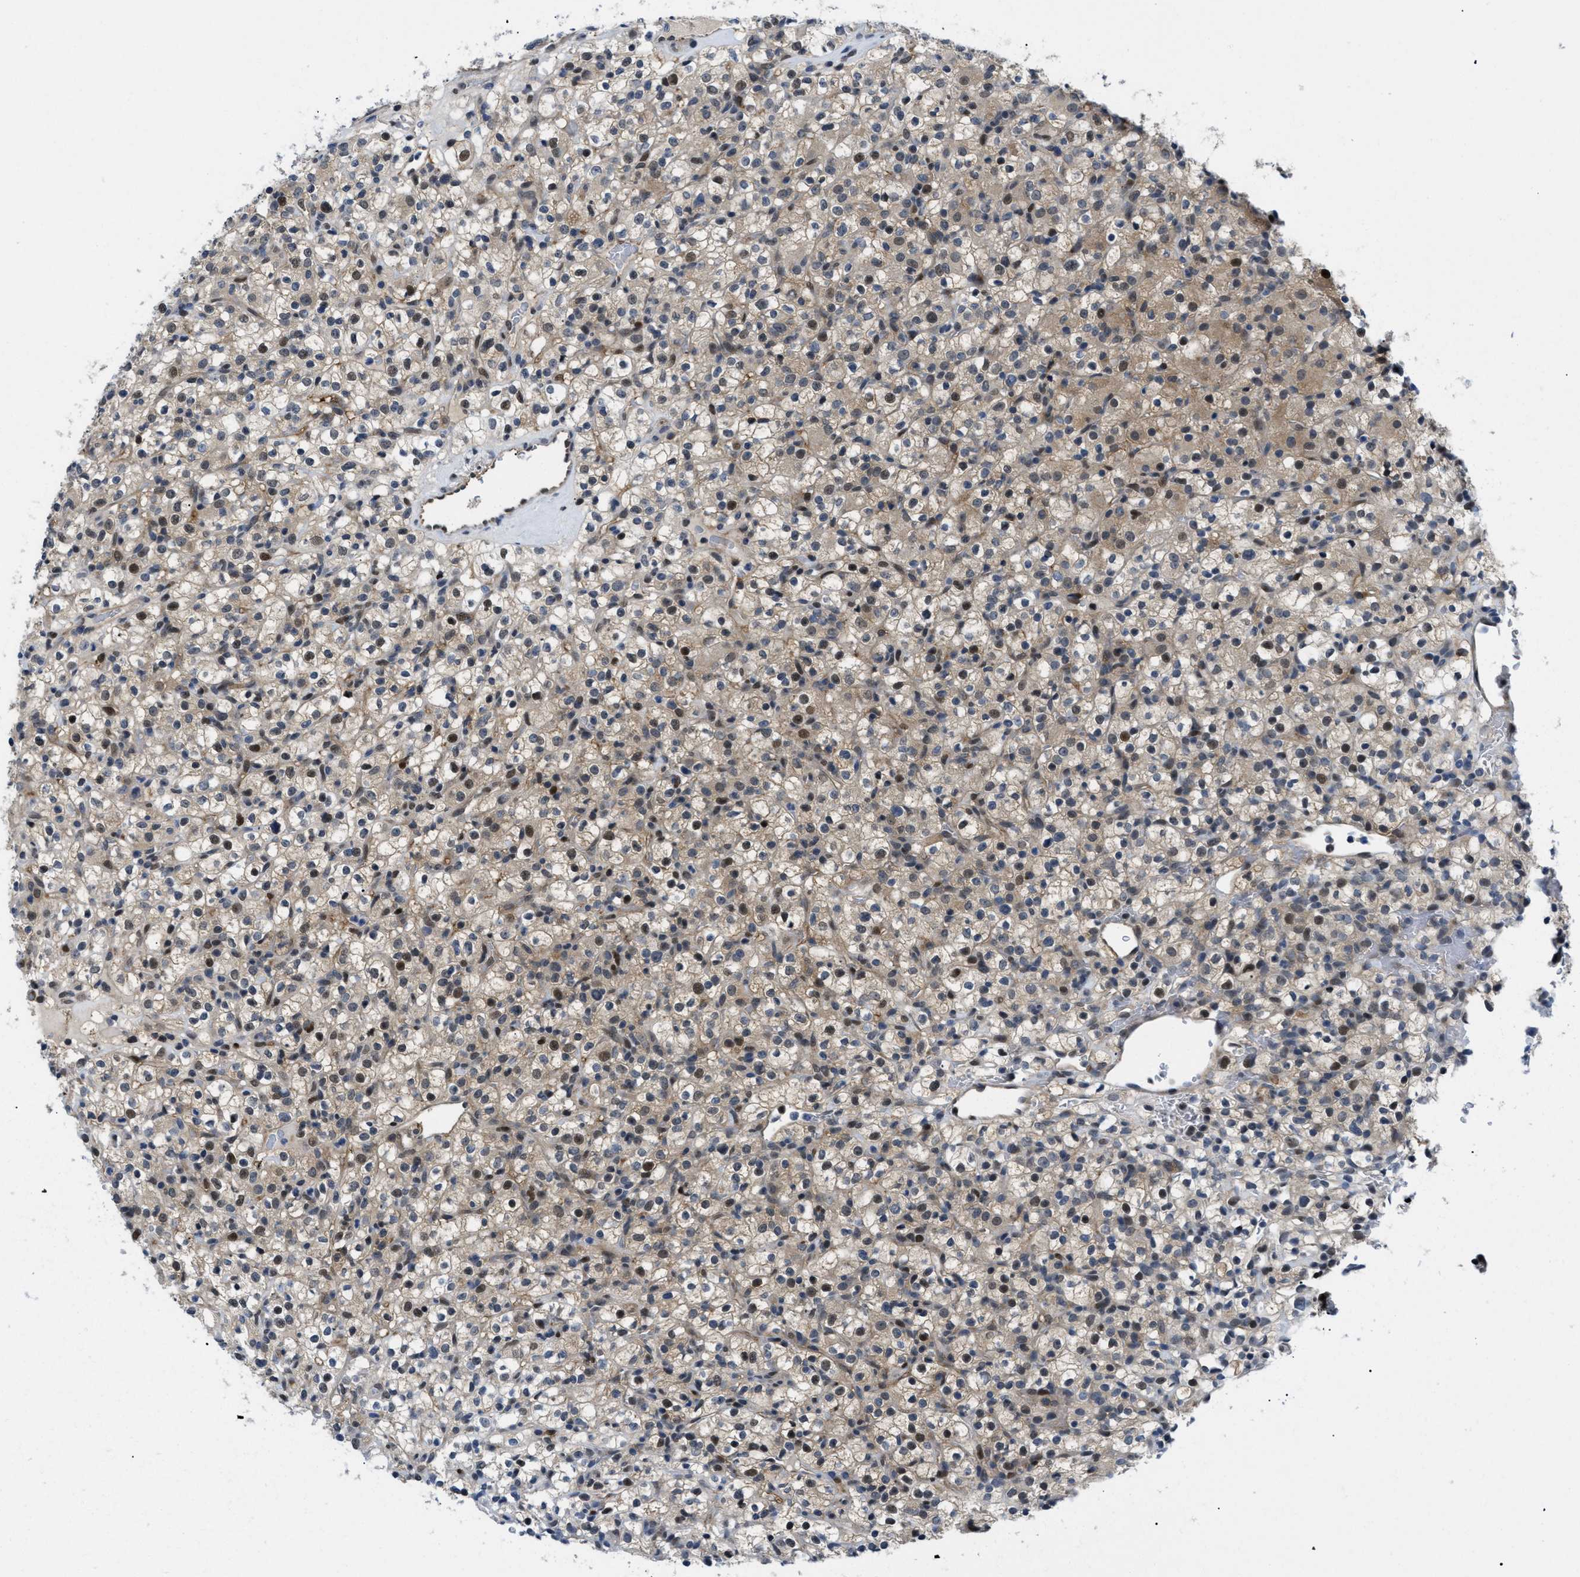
{"staining": {"intensity": "moderate", "quantity": ">75%", "location": "cytoplasmic/membranous,nuclear"}, "tissue": "renal cancer", "cell_type": "Tumor cells", "image_type": "cancer", "snomed": [{"axis": "morphology", "description": "Normal tissue, NOS"}, {"axis": "morphology", "description": "Adenocarcinoma, NOS"}, {"axis": "topography", "description": "Kidney"}], "caption": "Protein staining of renal adenocarcinoma tissue displays moderate cytoplasmic/membranous and nuclear staining in about >75% of tumor cells.", "gene": "SLC29A2", "patient": {"sex": "female", "age": 72}}